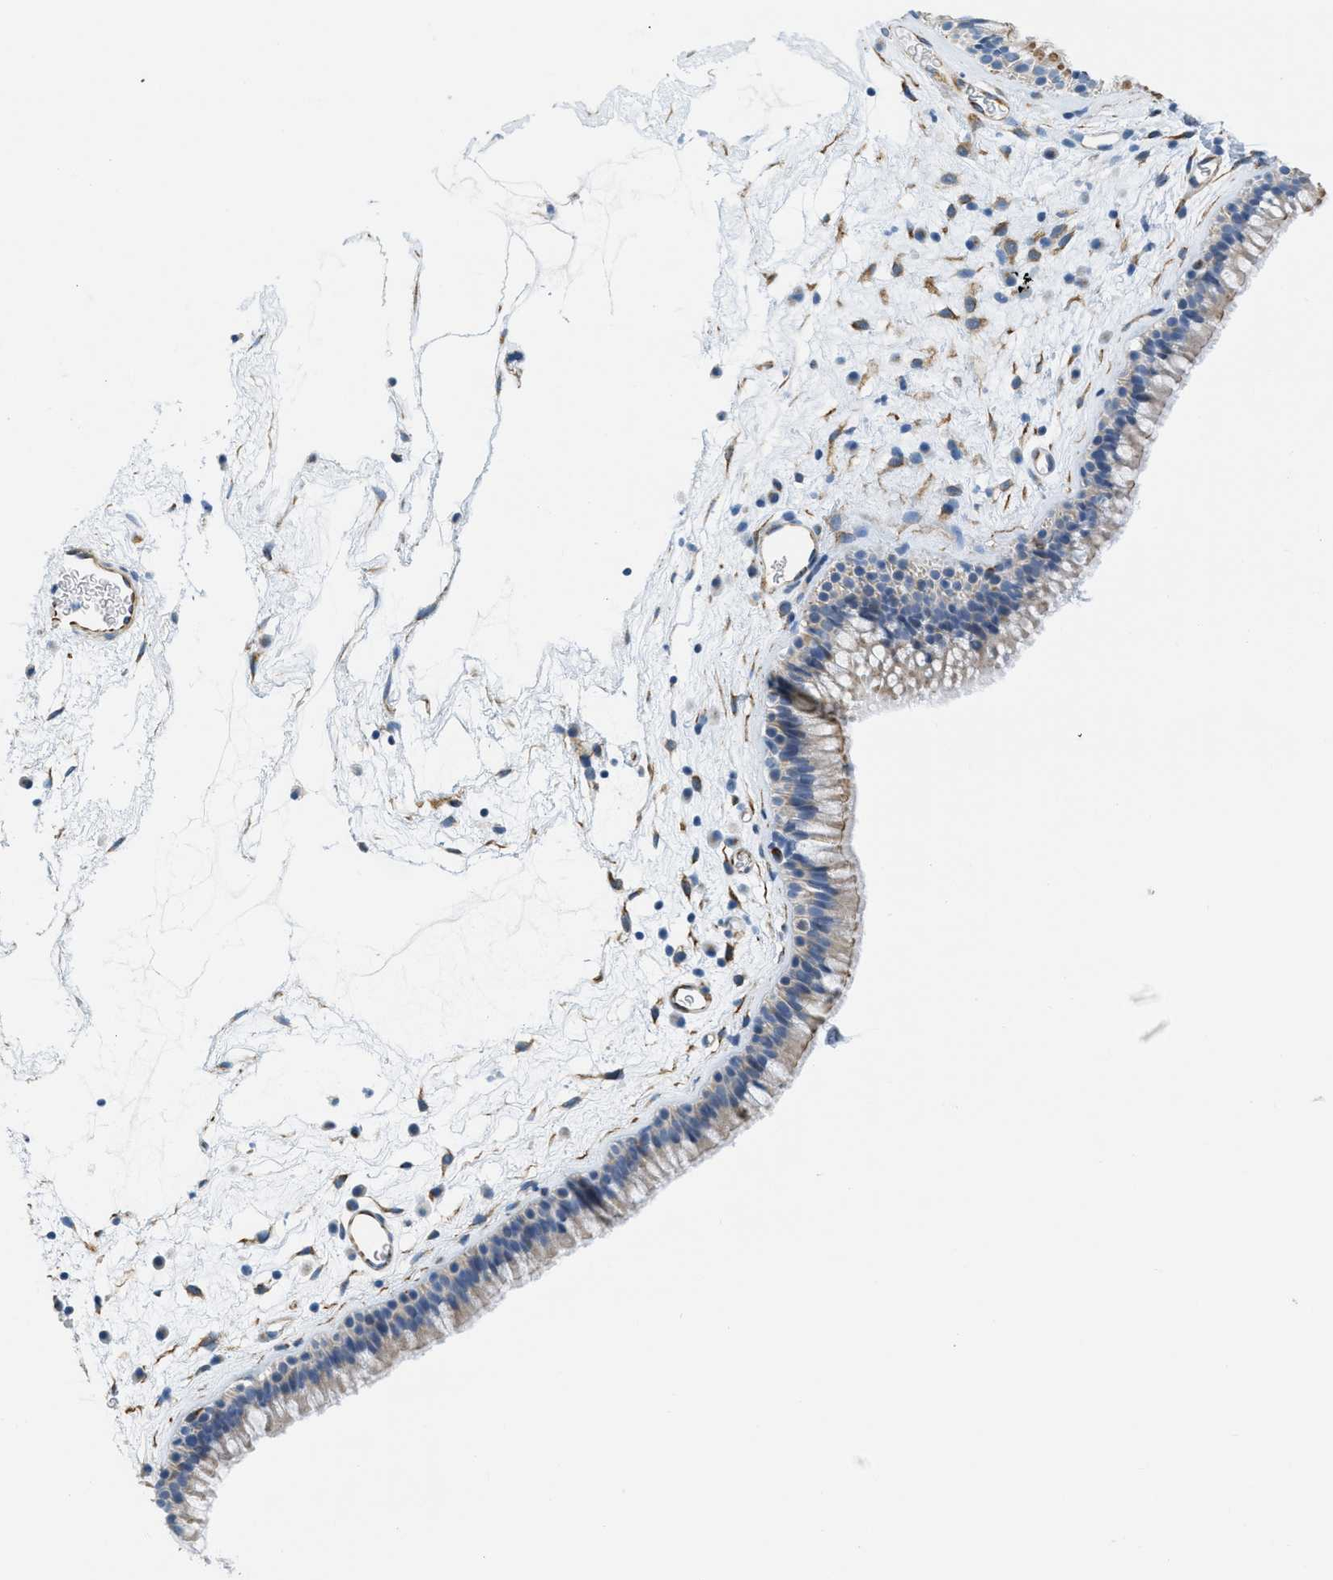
{"staining": {"intensity": "weak", "quantity": "<25%", "location": "cytoplasmic/membranous"}, "tissue": "nasopharynx", "cell_type": "Respiratory epithelial cells", "image_type": "normal", "snomed": [{"axis": "morphology", "description": "Normal tissue, NOS"}, {"axis": "morphology", "description": "Inflammation, NOS"}, {"axis": "topography", "description": "Nasopharynx"}], "caption": "An IHC photomicrograph of benign nasopharynx is shown. There is no staining in respiratory epithelial cells of nasopharynx. The staining is performed using DAB brown chromogen with nuclei counter-stained in using hematoxylin.", "gene": "SLC12A1", "patient": {"sex": "male", "age": 48}}